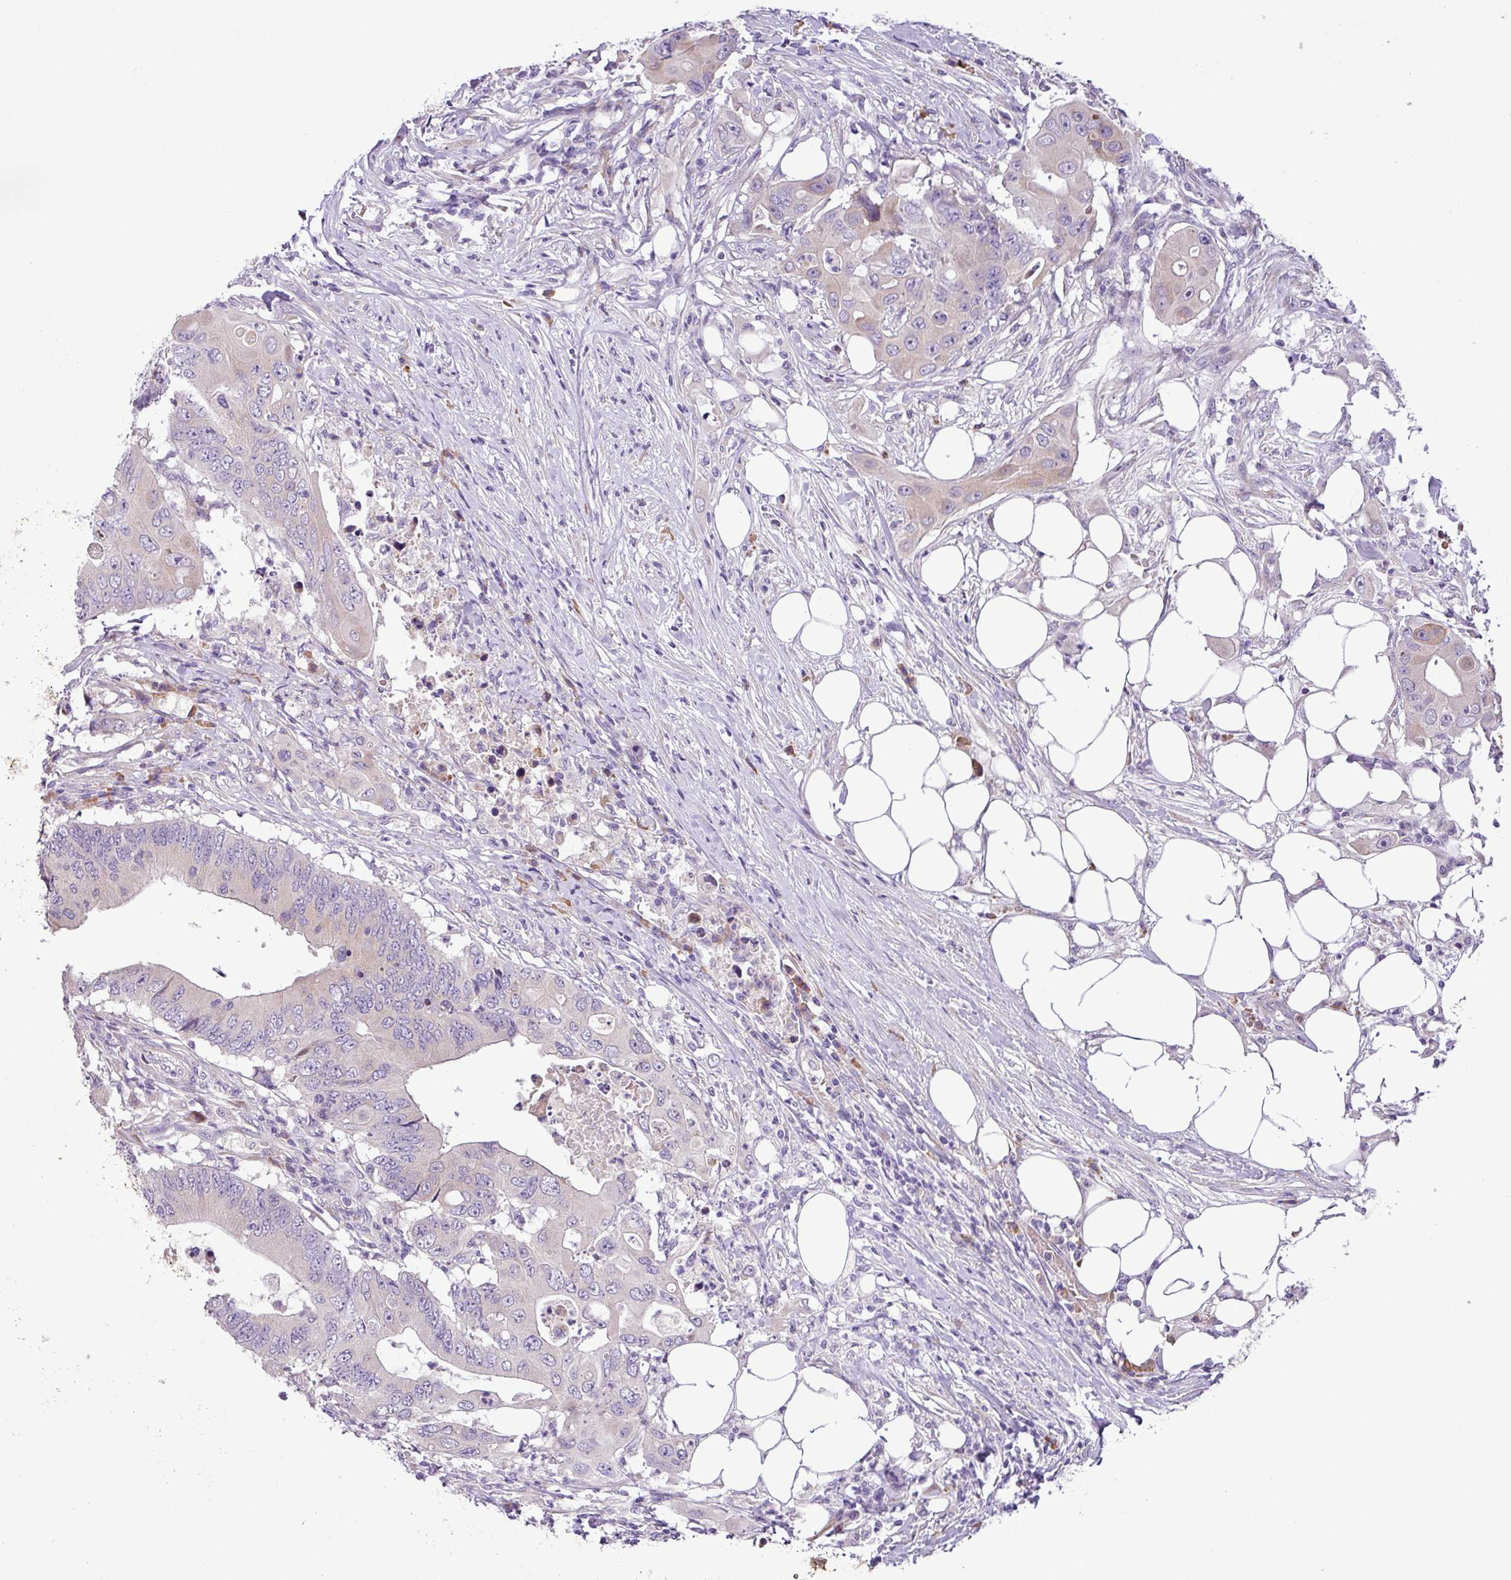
{"staining": {"intensity": "negative", "quantity": "none", "location": "none"}, "tissue": "colorectal cancer", "cell_type": "Tumor cells", "image_type": "cancer", "snomed": [{"axis": "morphology", "description": "Adenocarcinoma, NOS"}, {"axis": "topography", "description": "Colon"}], "caption": "Tumor cells are negative for brown protein staining in adenocarcinoma (colorectal).", "gene": "MOCS3", "patient": {"sex": "male", "age": 71}}